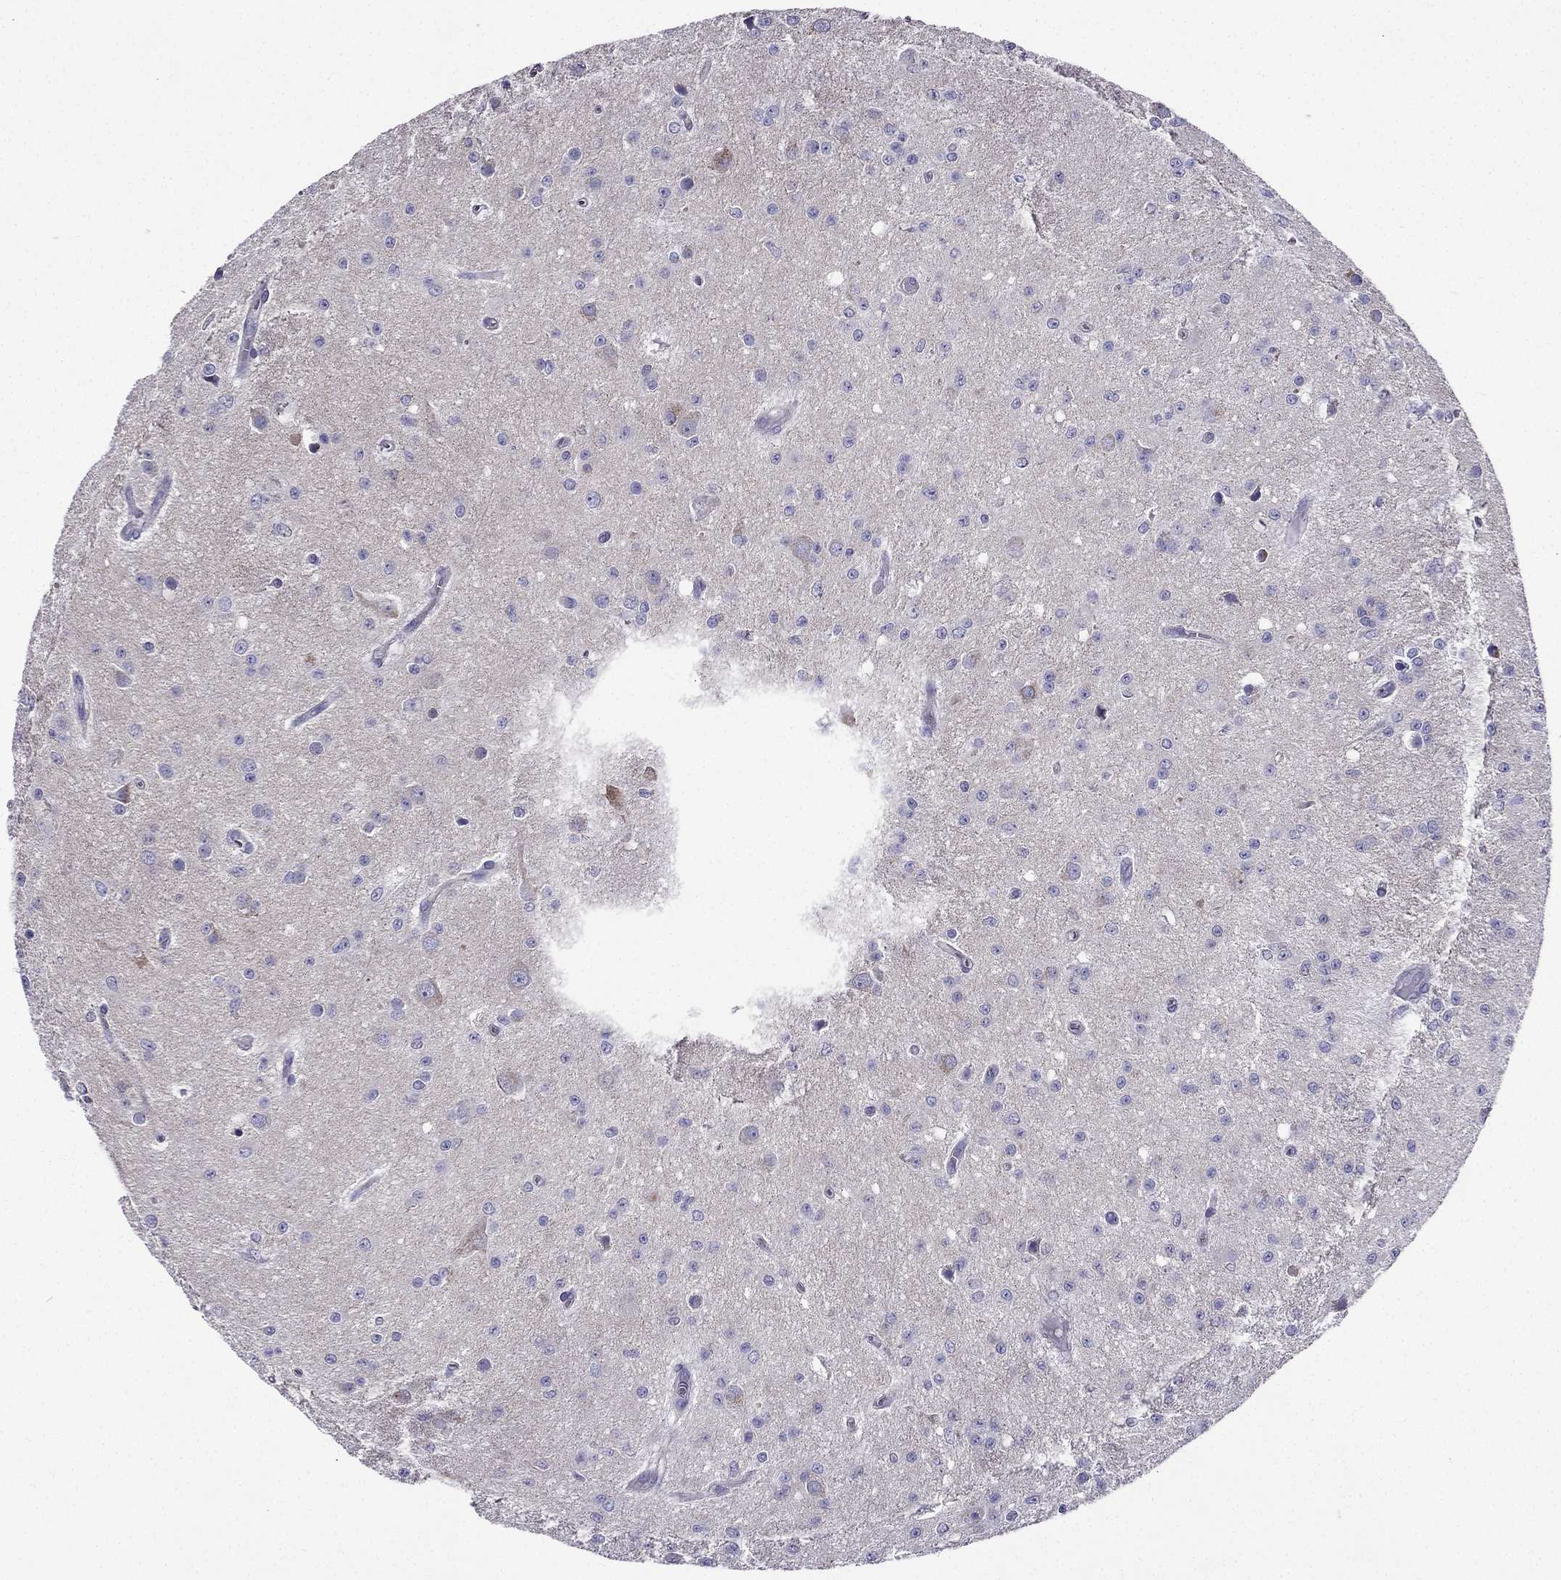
{"staining": {"intensity": "negative", "quantity": "none", "location": "none"}, "tissue": "glioma", "cell_type": "Tumor cells", "image_type": "cancer", "snomed": [{"axis": "morphology", "description": "Glioma, malignant, Low grade"}, {"axis": "topography", "description": "Brain"}], "caption": "Histopathology image shows no significant protein expression in tumor cells of glioma. (IHC, brightfield microscopy, high magnification).", "gene": "KIF5A", "patient": {"sex": "female", "age": 45}}